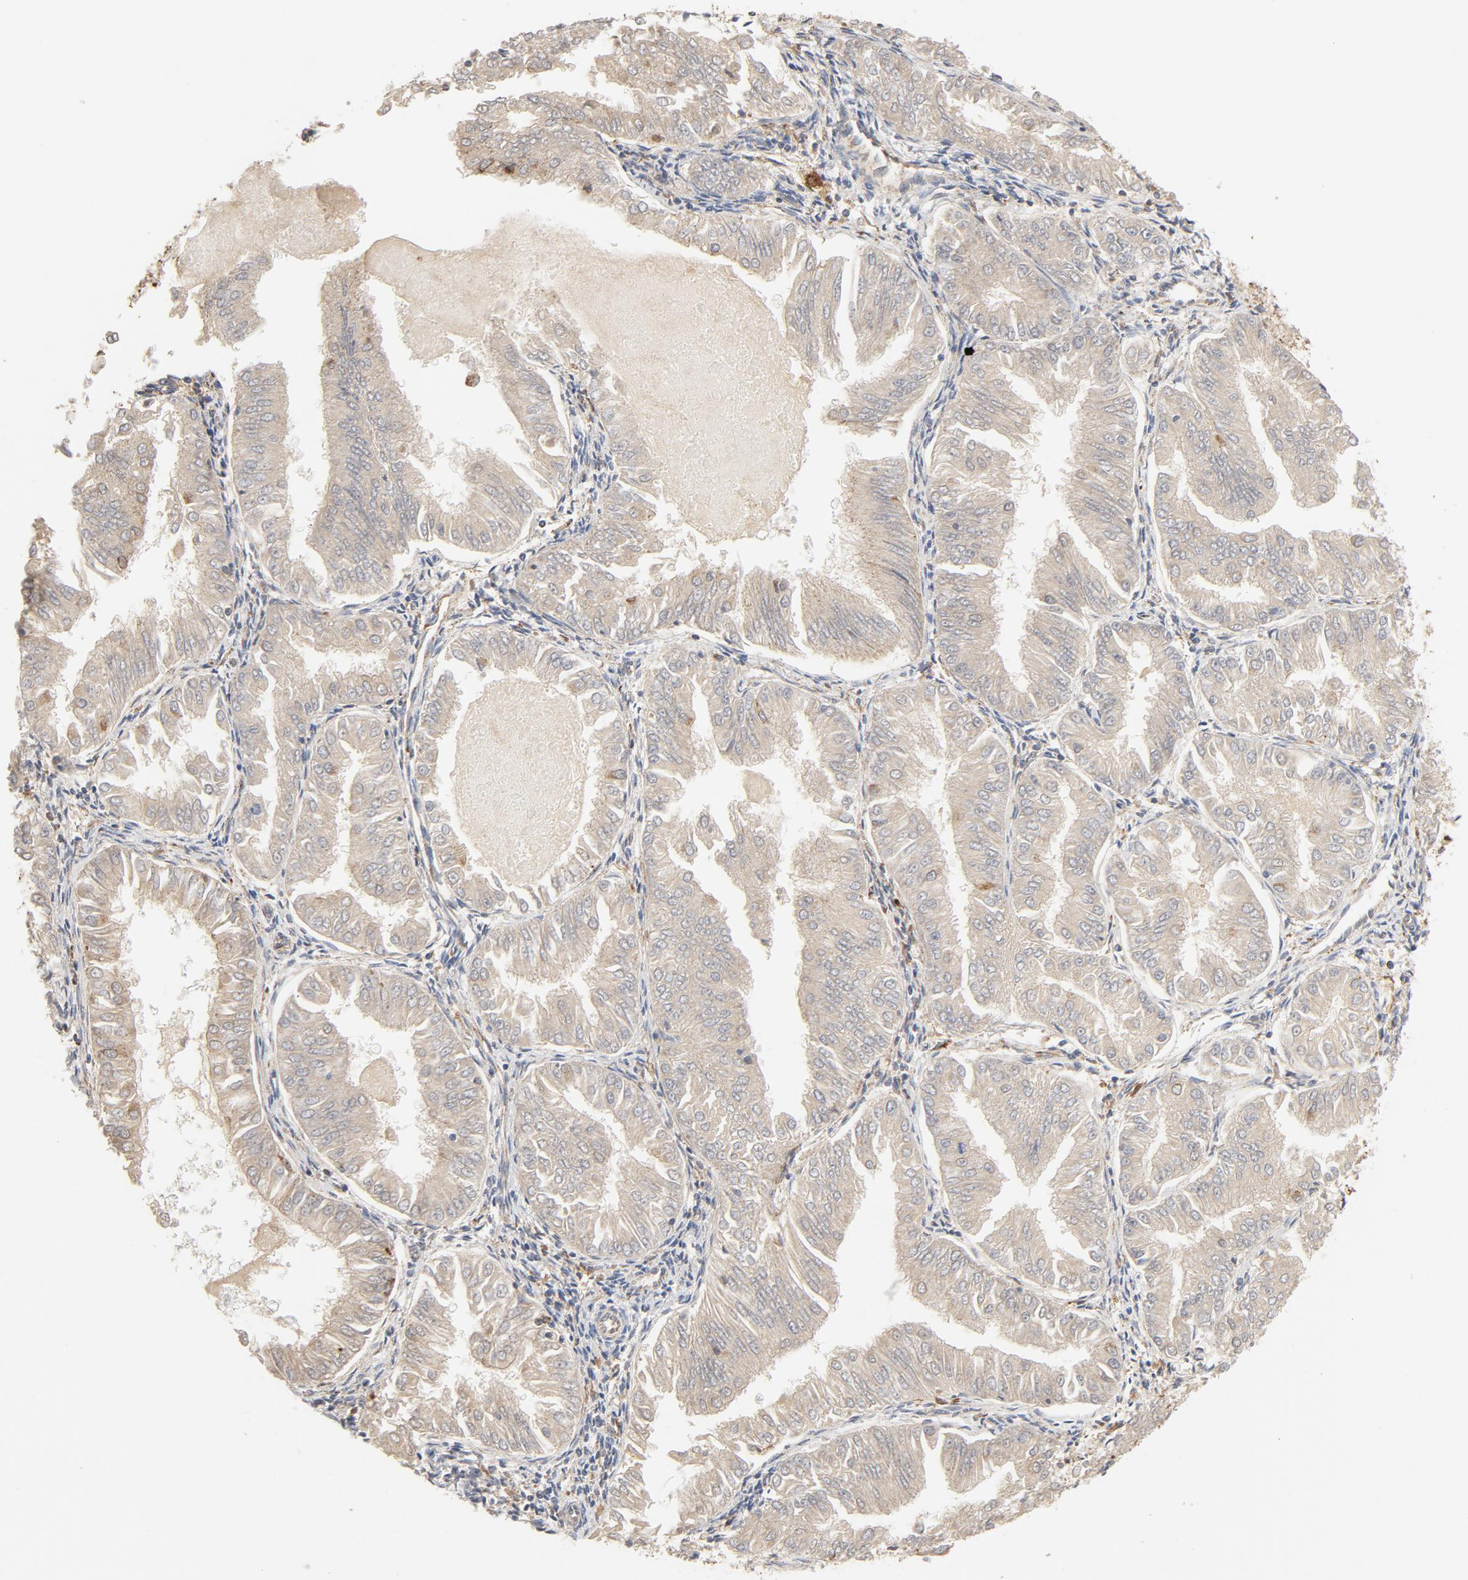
{"staining": {"intensity": "weak", "quantity": ">75%", "location": "cytoplasmic/membranous"}, "tissue": "endometrial cancer", "cell_type": "Tumor cells", "image_type": "cancer", "snomed": [{"axis": "morphology", "description": "Adenocarcinoma, NOS"}, {"axis": "topography", "description": "Endometrium"}], "caption": "There is low levels of weak cytoplasmic/membranous positivity in tumor cells of adenocarcinoma (endometrial), as demonstrated by immunohistochemical staining (brown color).", "gene": "PCNX4", "patient": {"sex": "female", "age": 53}}